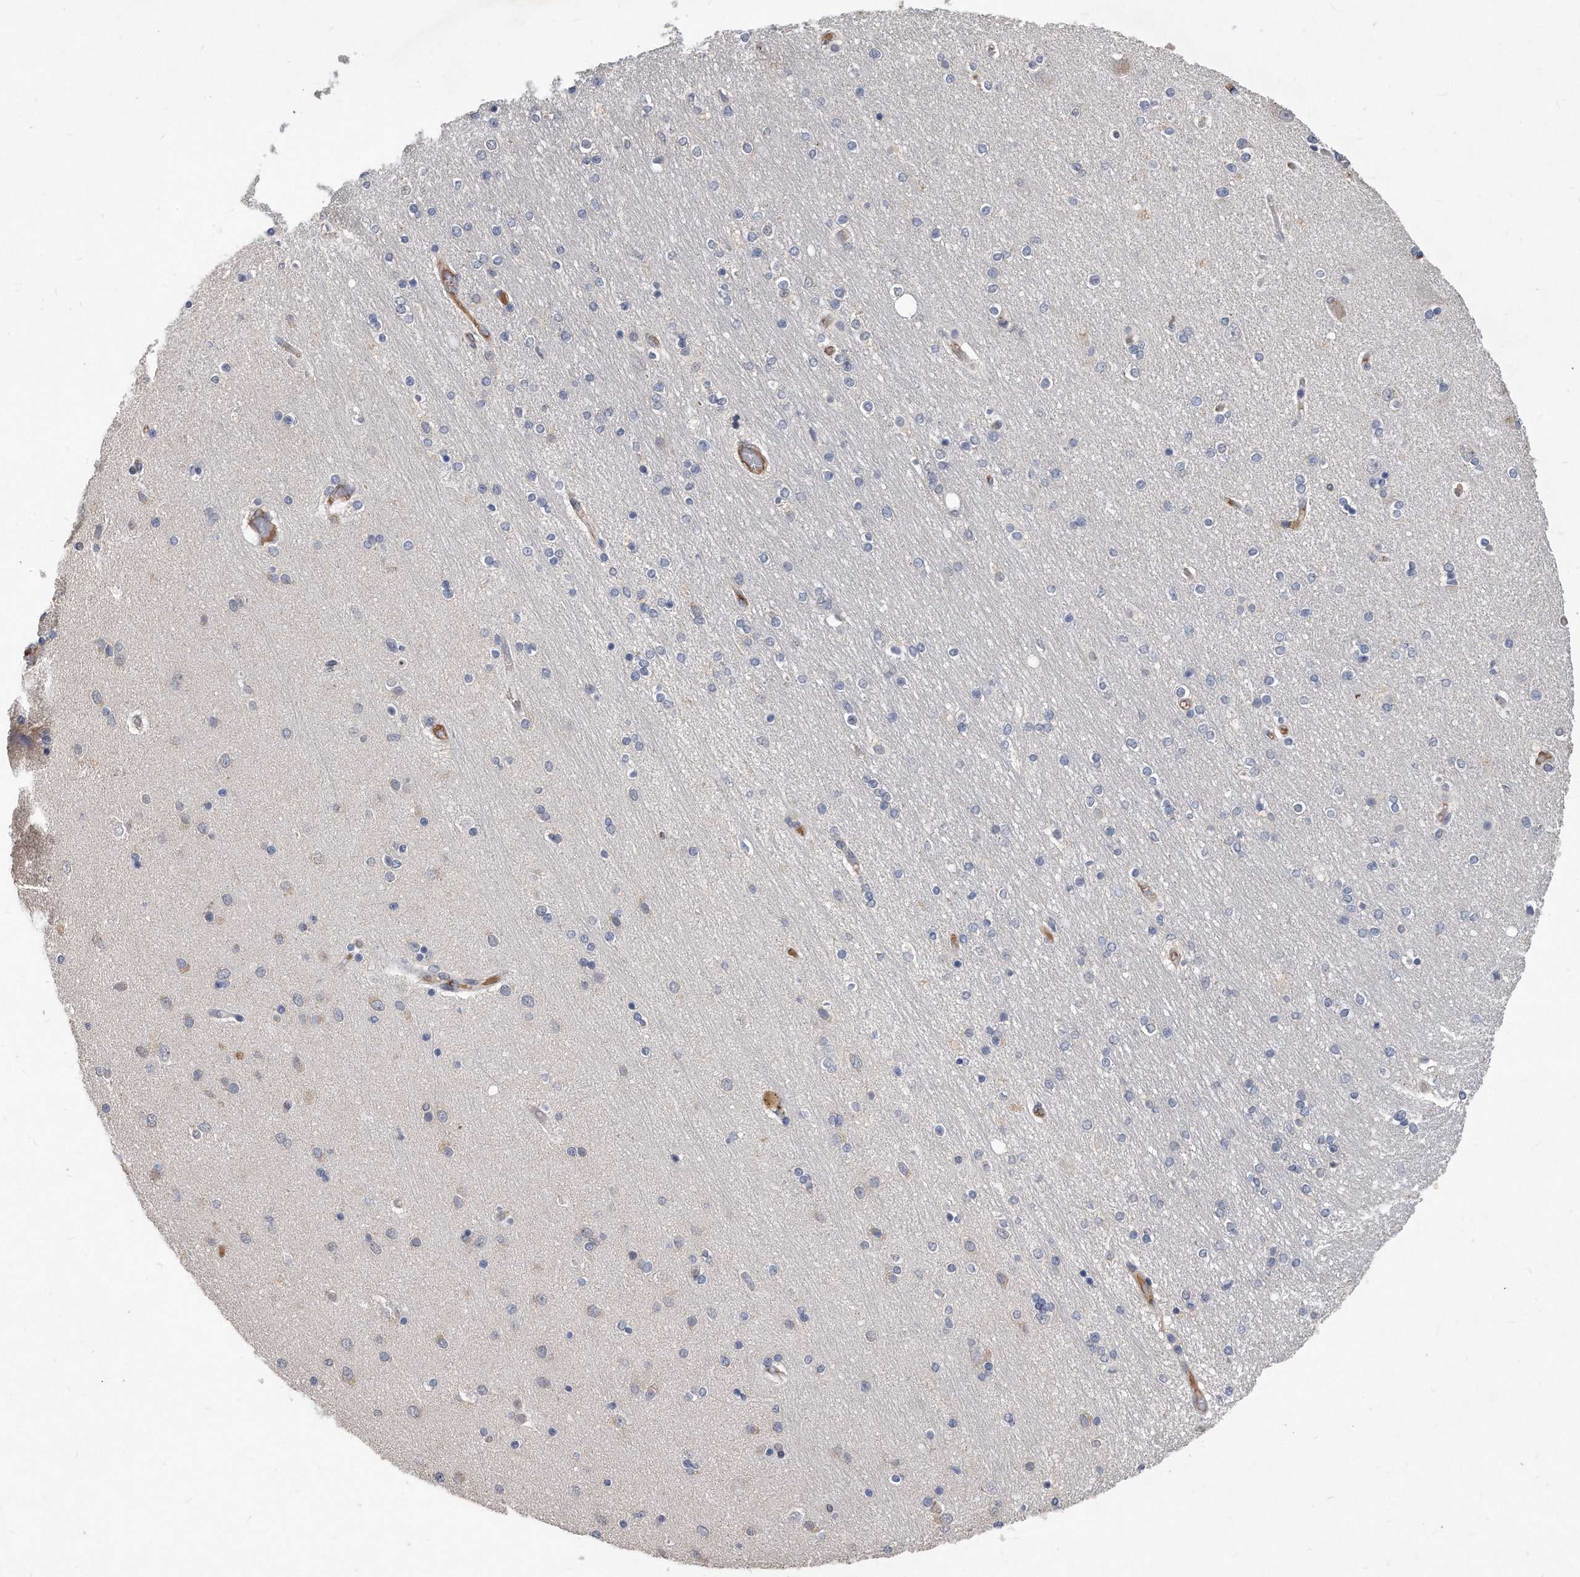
{"staining": {"intensity": "negative", "quantity": "none", "location": "none"}, "tissue": "hippocampus", "cell_type": "Glial cells", "image_type": "normal", "snomed": [{"axis": "morphology", "description": "Normal tissue, NOS"}, {"axis": "topography", "description": "Hippocampus"}], "caption": "Immunohistochemical staining of normal hippocampus reveals no significant expression in glial cells. The staining was performed using DAB to visualize the protein expression in brown, while the nuclei were stained in blue with hematoxylin (Magnification: 20x).", "gene": "HOMER3", "patient": {"sex": "female", "age": 54}}